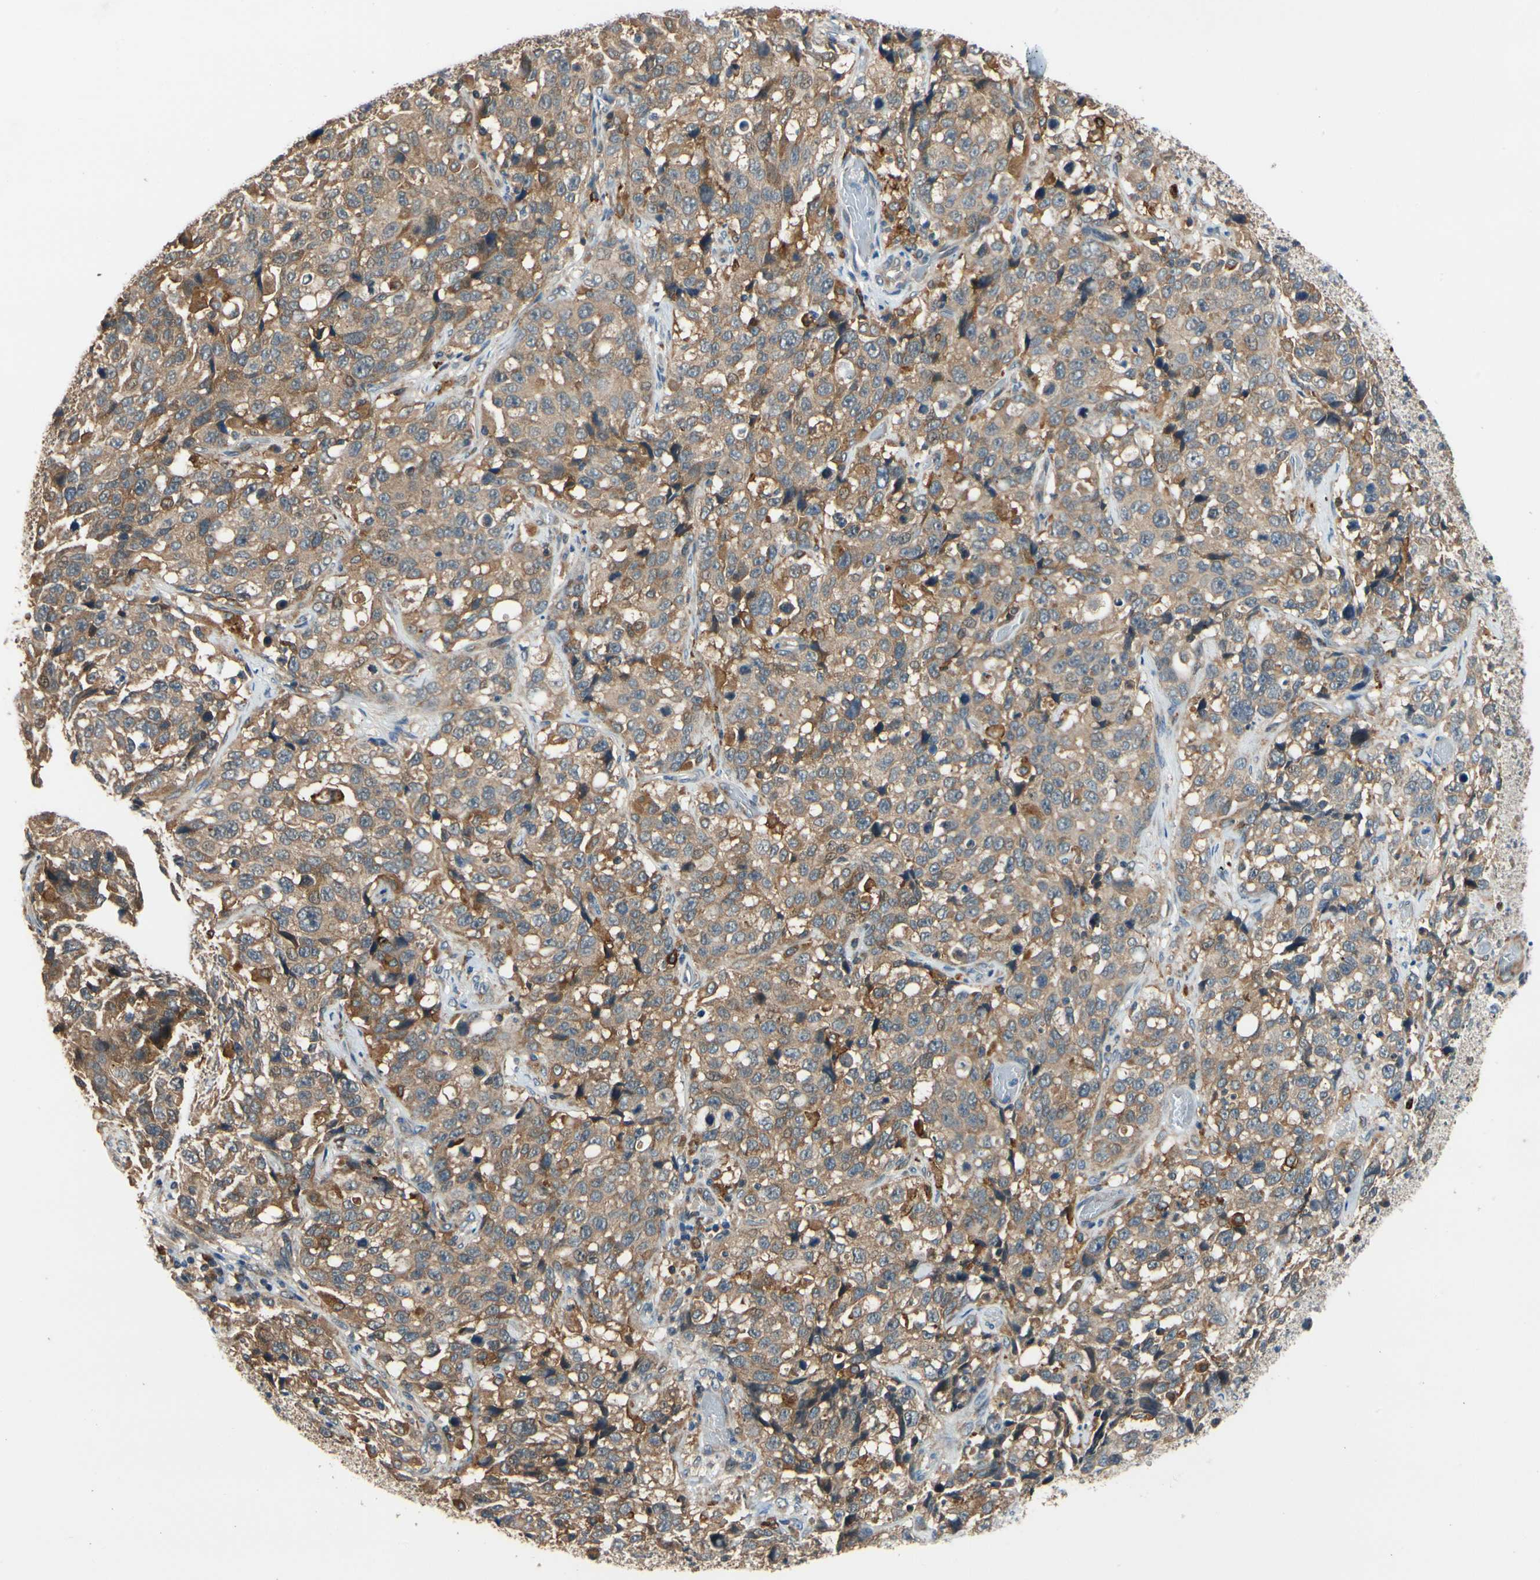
{"staining": {"intensity": "moderate", "quantity": ">75%", "location": "cytoplasmic/membranous"}, "tissue": "stomach cancer", "cell_type": "Tumor cells", "image_type": "cancer", "snomed": [{"axis": "morphology", "description": "Normal tissue, NOS"}, {"axis": "morphology", "description": "Adenocarcinoma, NOS"}, {"axis": "topography", "description": "Stomach"}], "caption": "Immunohistochemistry photomicrograph of neoplastic tissue: human stomach cancer (adenocarcinoma) stained using immunohistochemistry reveals medium levels of moderate protein expression localized specifically in the cytoplasmic/membranous of tumor cells, appearing as a cytoplasmic/membranous brown color.", "gene": "ANKHD1", "patient": {"sex": "male", "age": 48}}